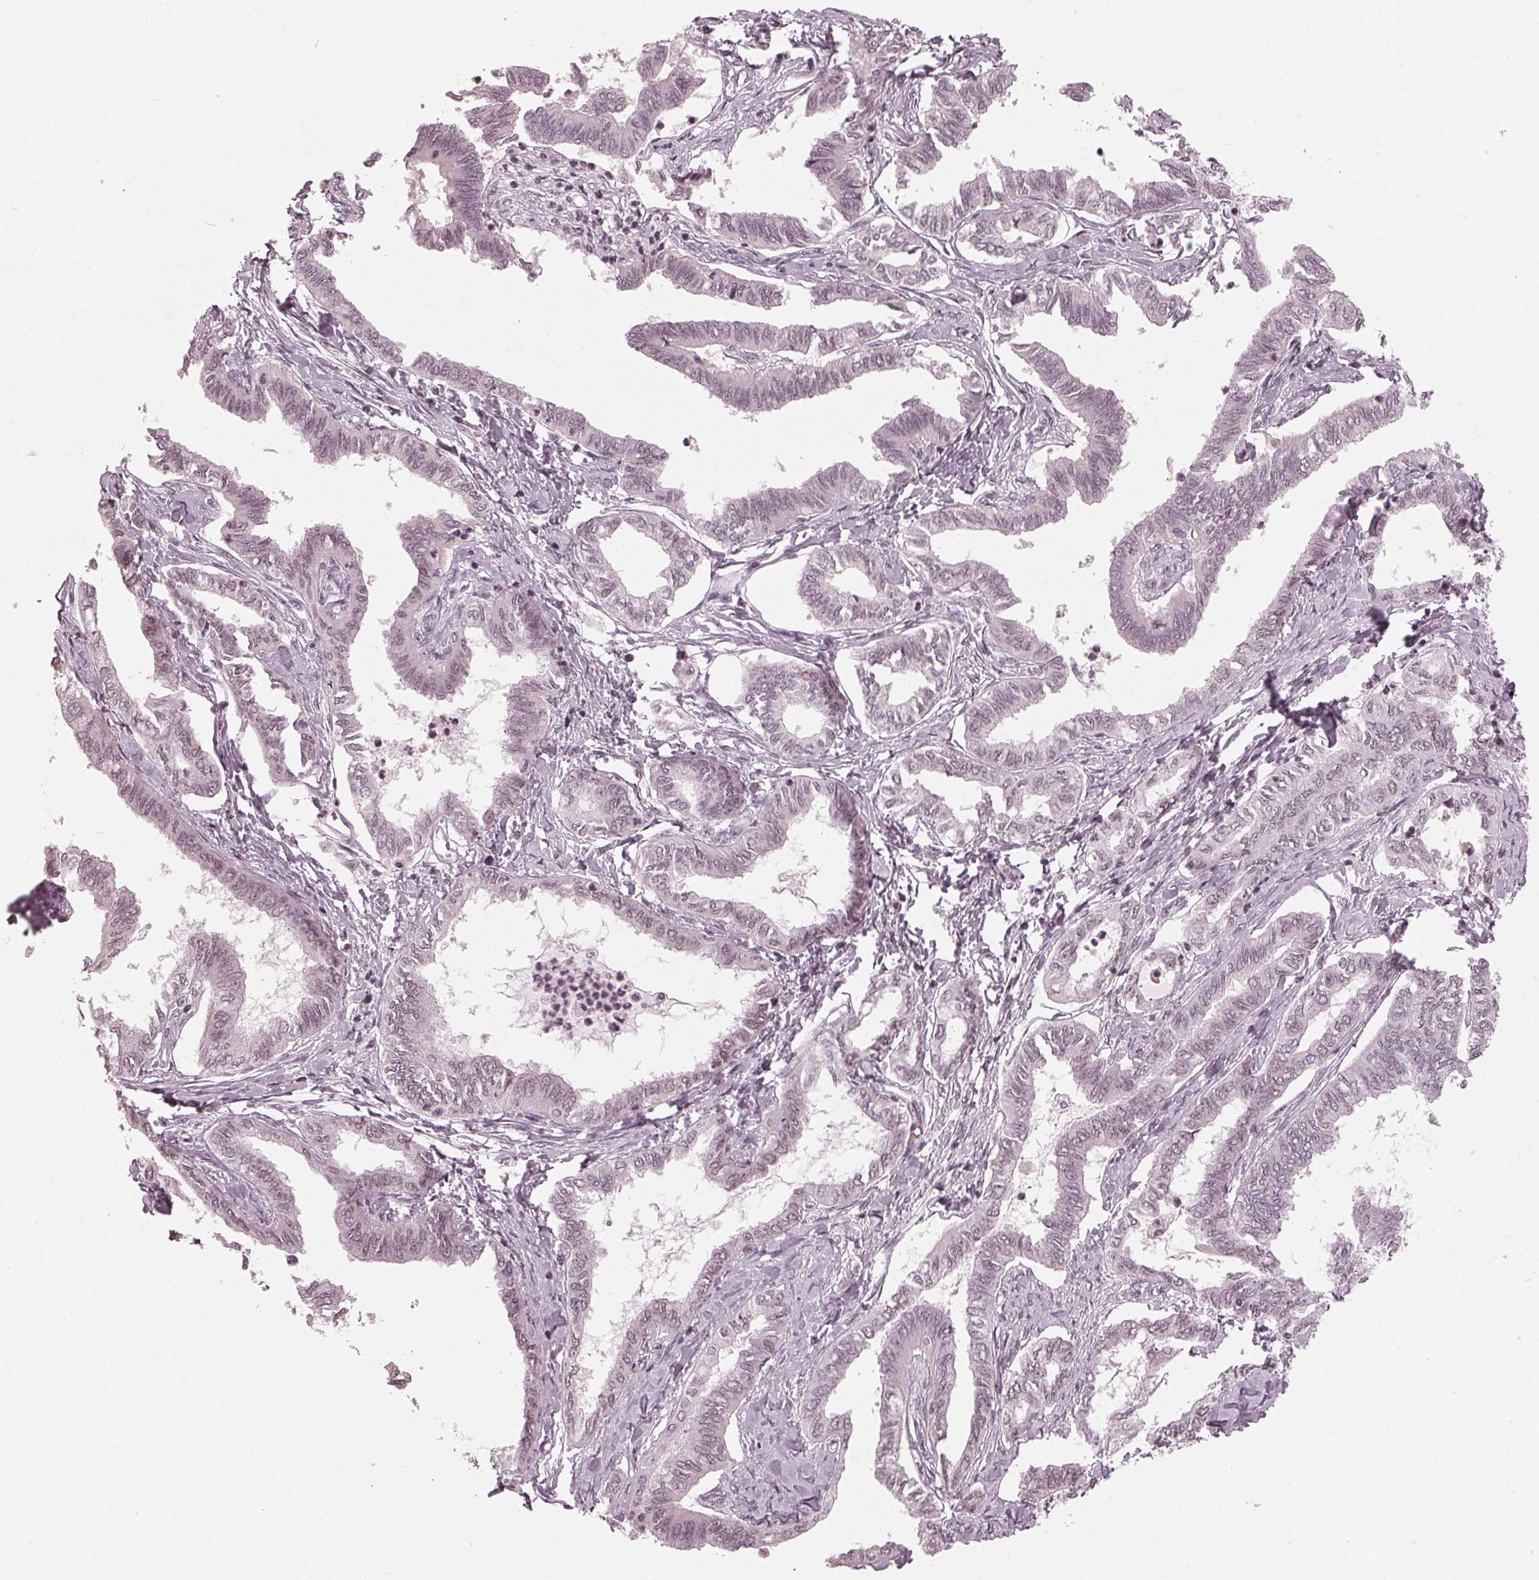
{"staining": {"intensity": "weak", "quantity": "<25%", "location": "nuclear"}, "tissue": "ovarian cancer", "cell_type": "Tumor cells", "image_type": "cancer", "snomed": [{"axis": "morphology", "description": "Carcinoma, endometroid"}, {"axis": "topography", "description": "Ovary"}], "caption": "Tumor cells are negative for protein expression in human ovarian cancer (endometroid carcinoma).", "gene": "ADPRHL1", "patient": {"sex": "female", "age": 70}}